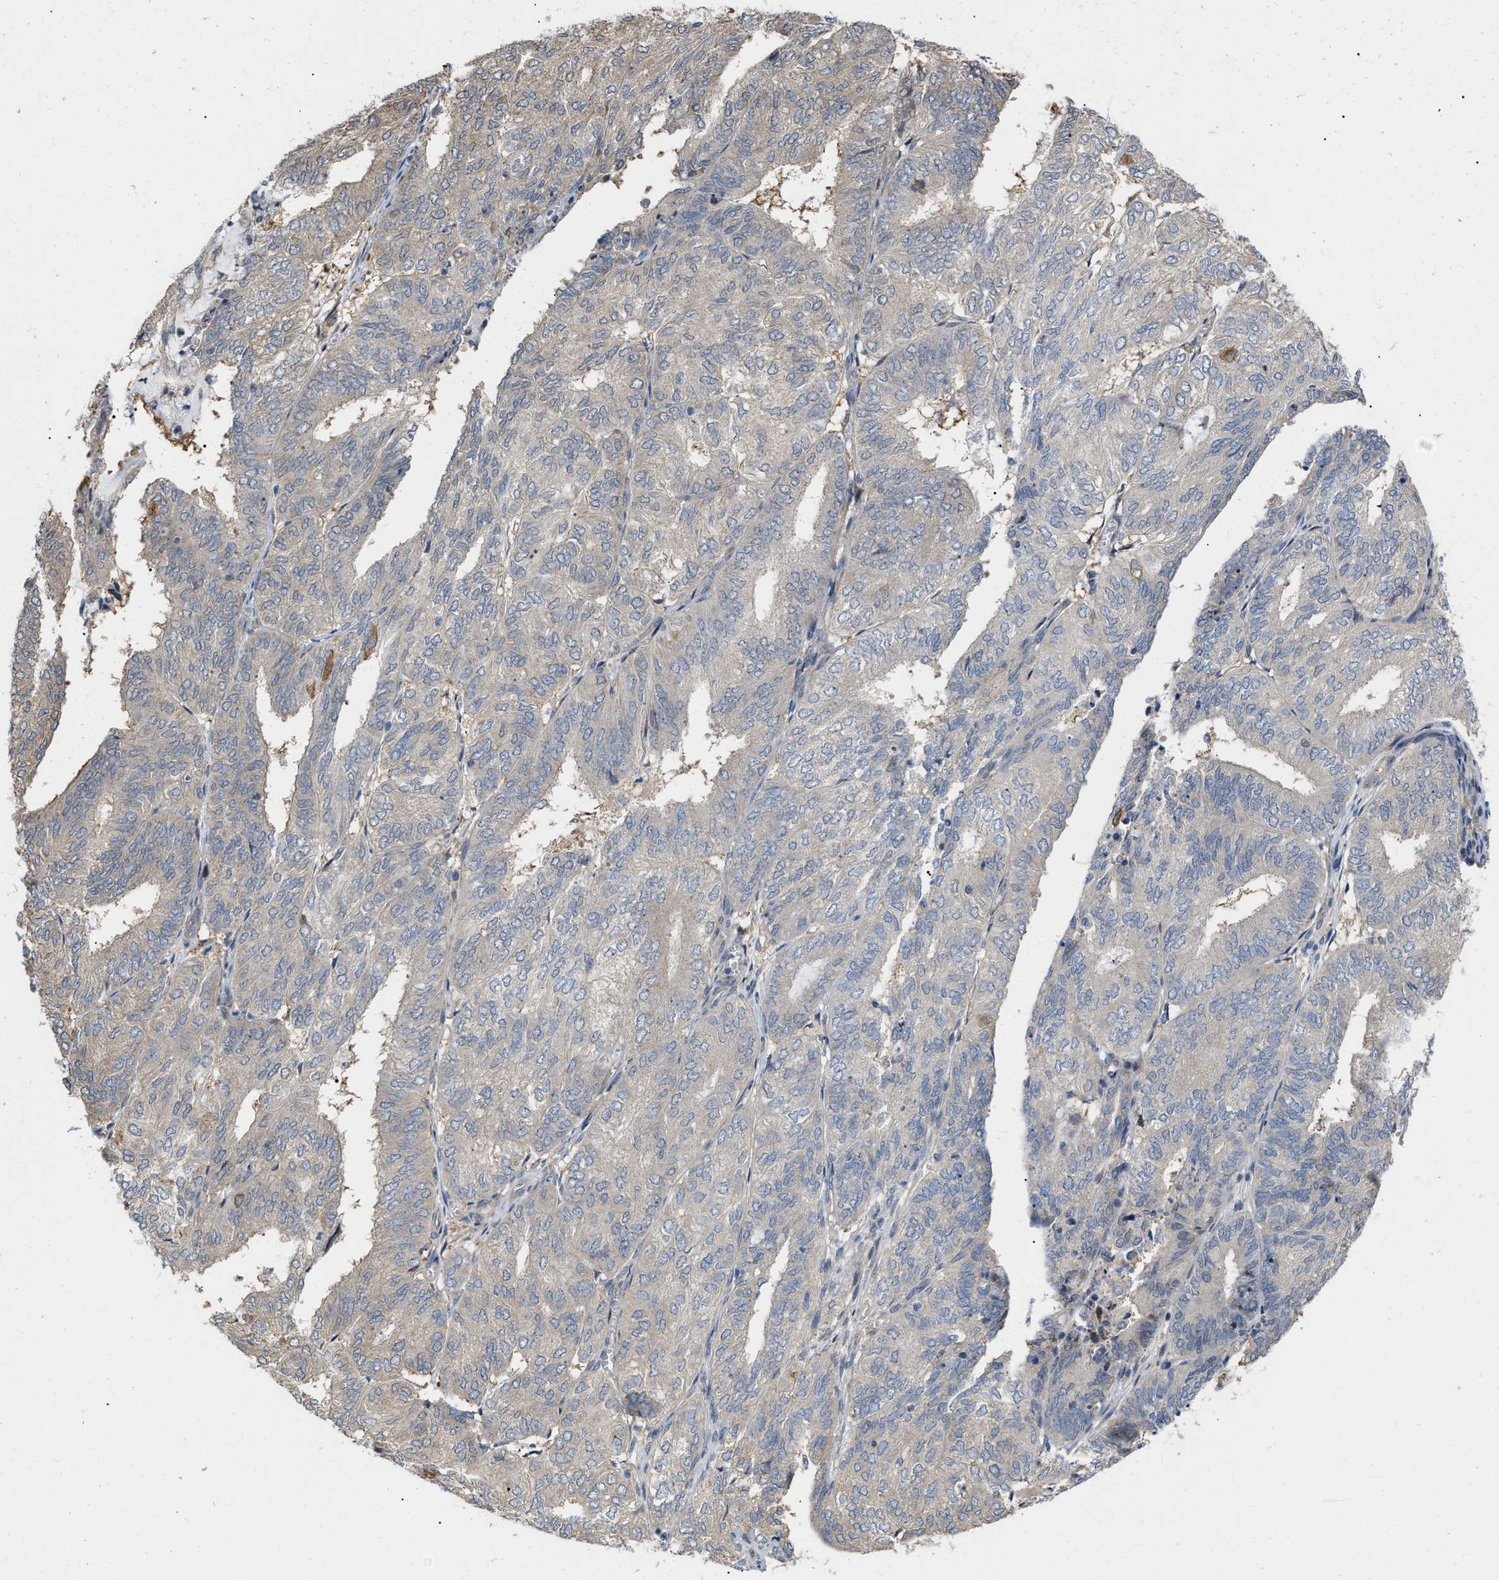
{"staining": {"intensity": "moderate", "quantity": "<25%", "location": "cytoplasmic/membranous"}, "tissue": "endometrial cancer", "cell_type": "Tumor cells", "image_type": "cancer", "snomed": [{"axis": "morphology", "description": "Adenocarcinoma, NOS"}, {"axis": "topography", "description": "Uterus"}], "caption": "A photomicrograph of endometrial cancer (adenocarcinoma) stained for a protein exhibits moderate cytoplasmic/membranous brown staining in tumor cells. The staining was performed using DAB (3,3'-diaminobenzidine) to visualize the protein expression in brown, while the nuclei were stained in blue with hematoxylin (Magnification: 20x).", "gene": "CSNK1A1", "patient": {"sex": "female", "age": 60}}